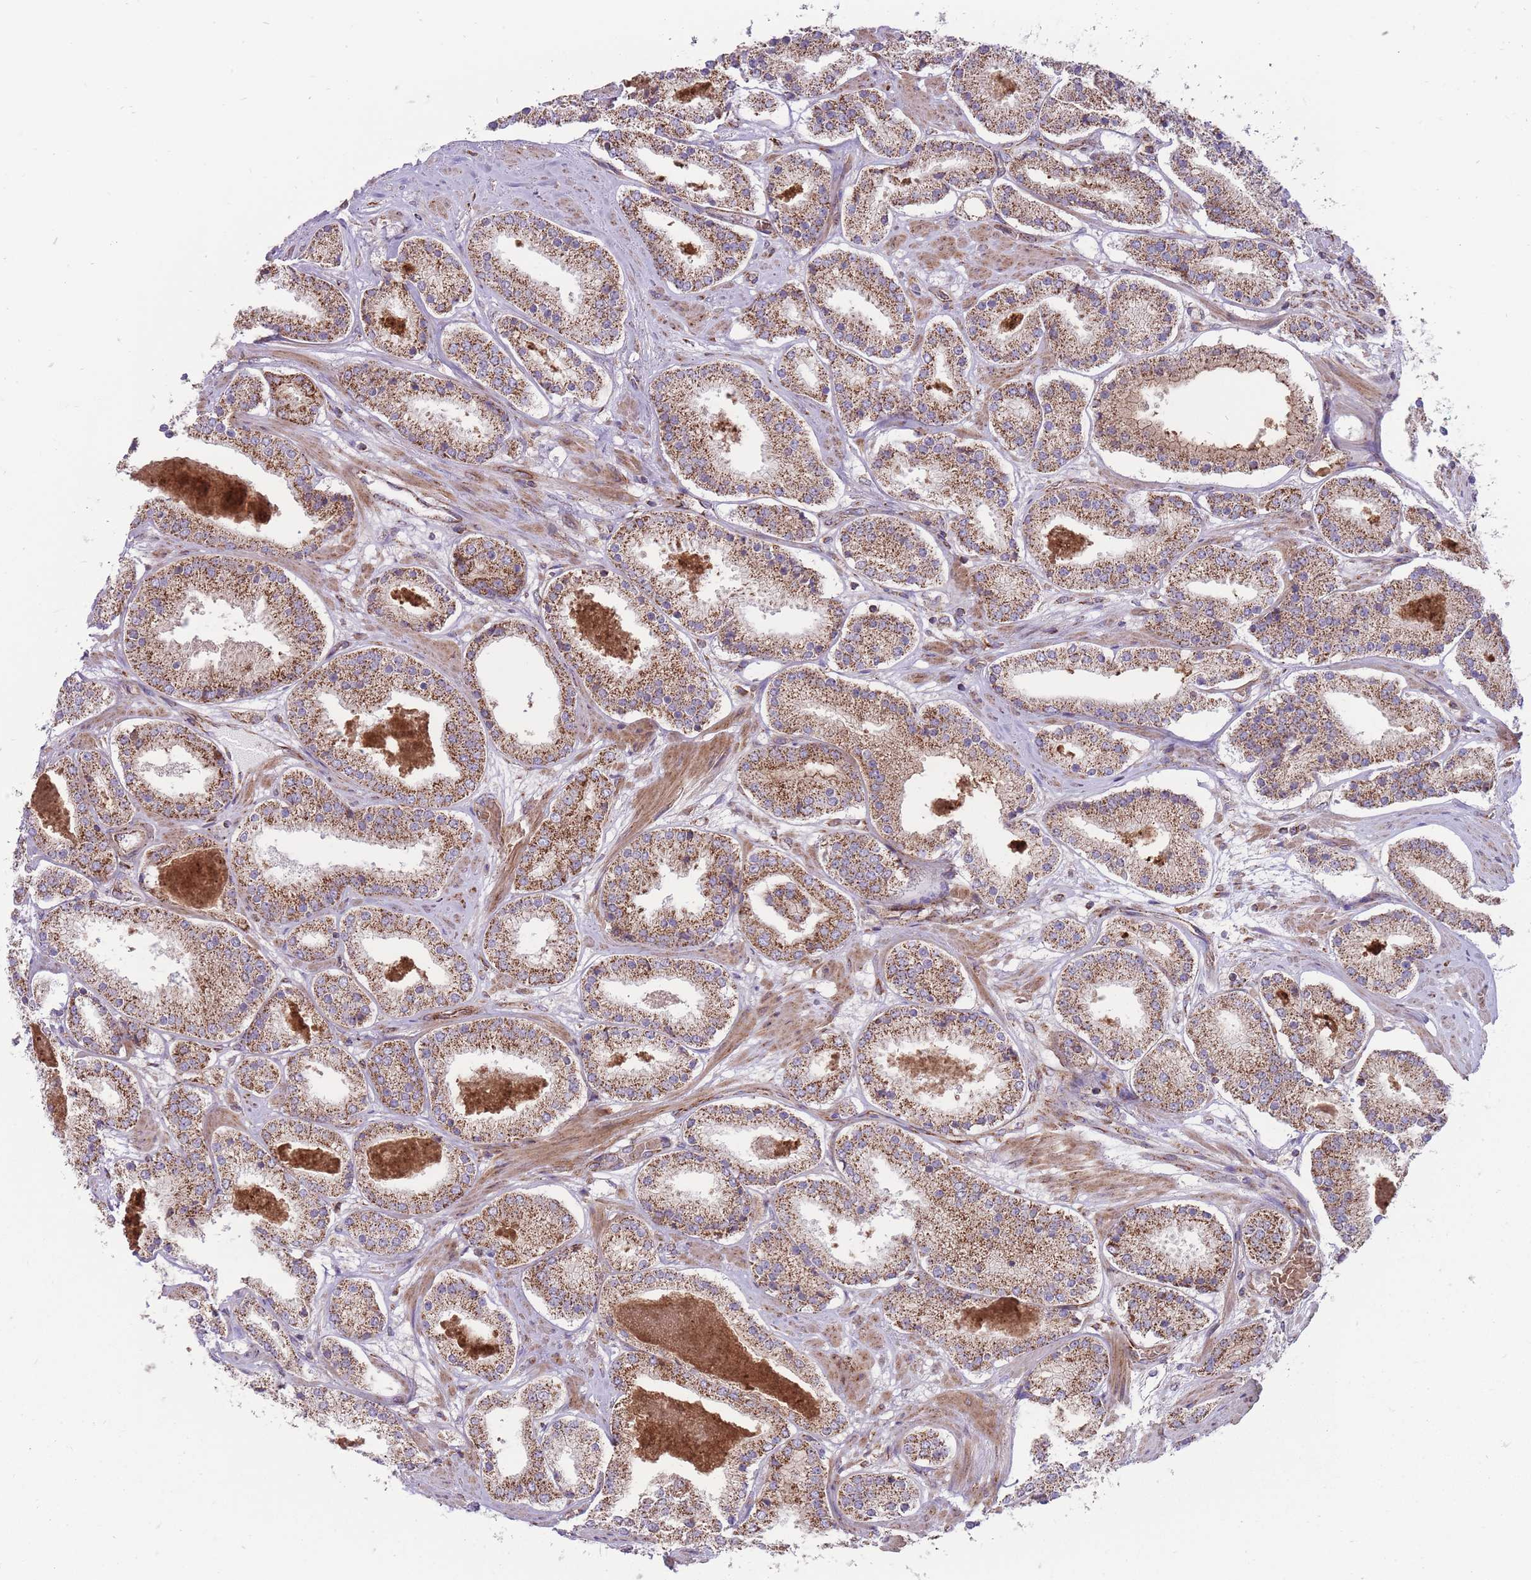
{"staining": {"intensity": "strong", "quantity": ">75%", "location": "cytoplasmic/membranous"}, "tissue": "prostate cancer", "cell_type": "Tumor cells", "image_type": "cancer", "snomed": [{"axis": "morphology", "description": "Adenocarcinoma, High grade"}, {"axis": "topography", "description": "Prostate"}], "caption": "Protein analysis of prostate adenocarcinoma (high-grade) tissue demonstrates strong cytoplasmic/membranous expression in about >75% of tumor cells. (Stains: DAB in brown, nuclei in blue, Microscopy: brightfield microscopy at high magnification).", "gene": "ANKRD10", "patient": {"sex": "male", "age": 63}}